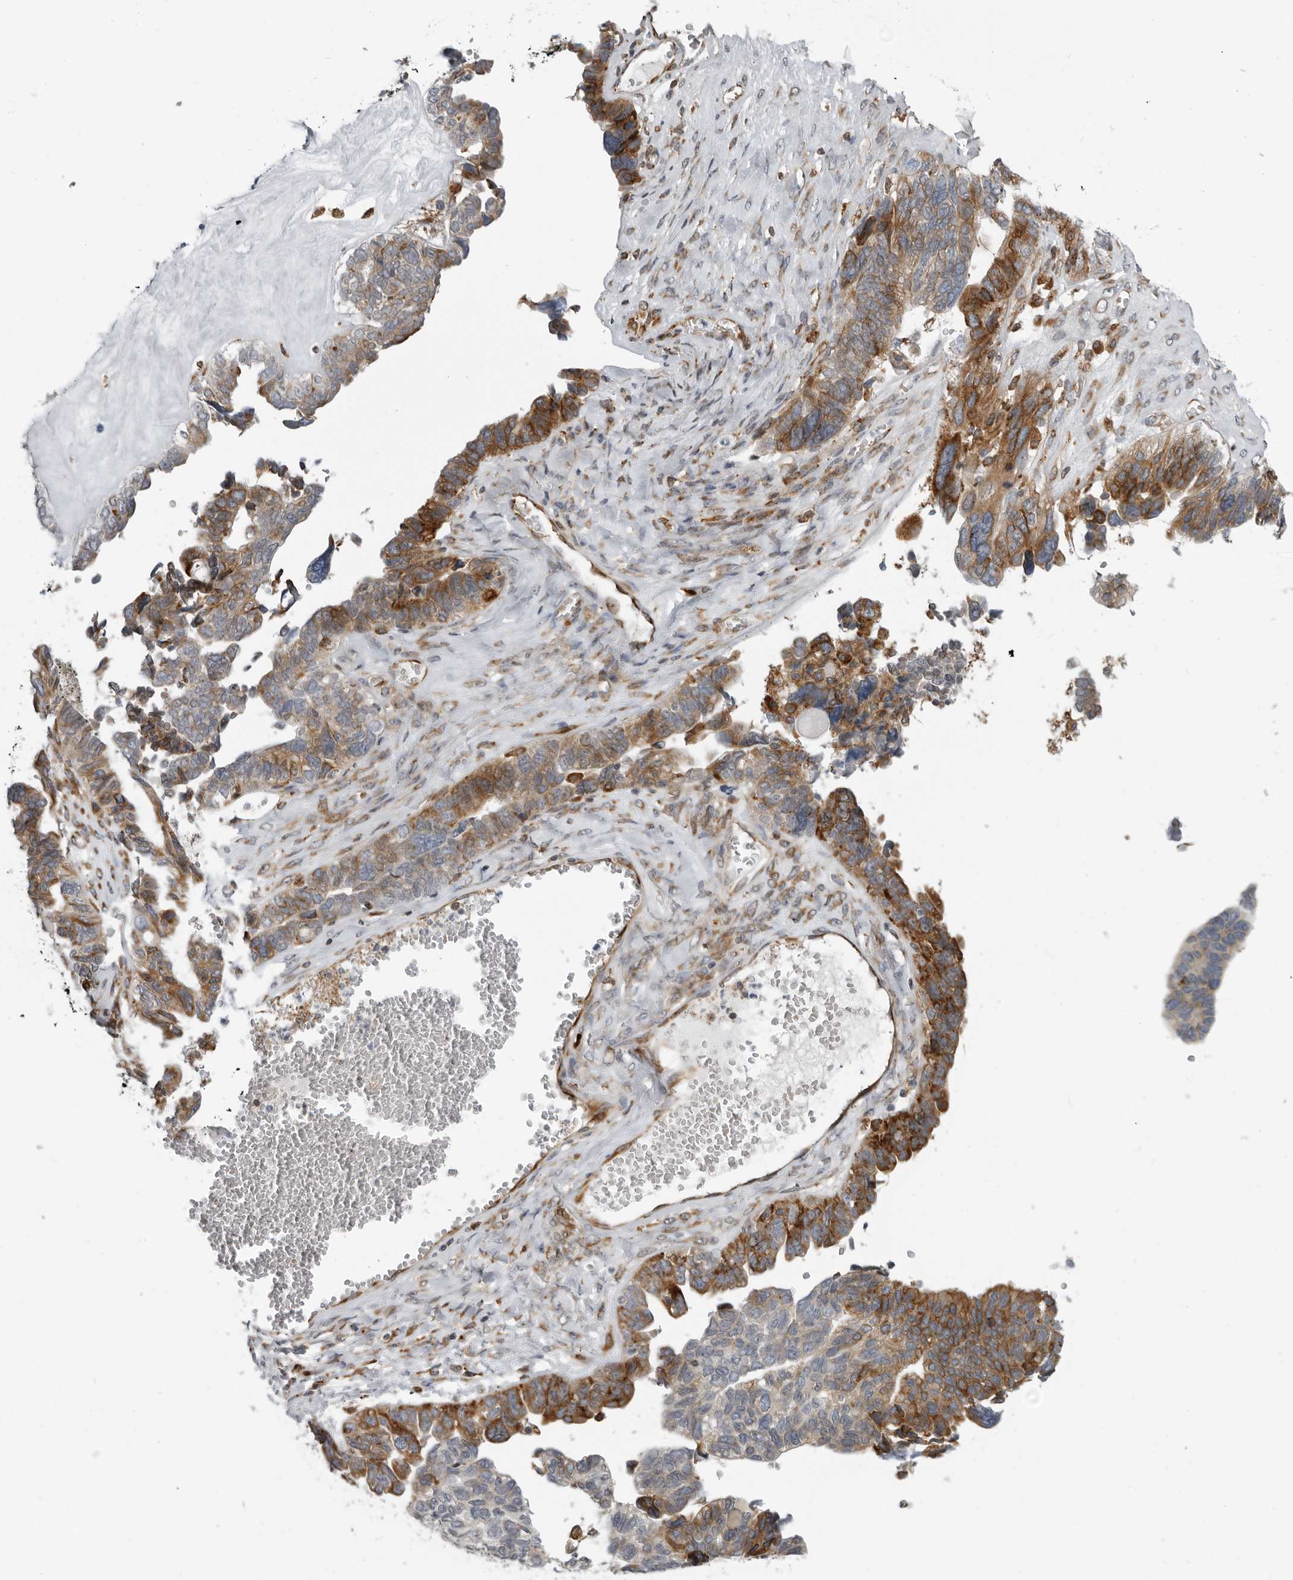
{"staining": {"intensity": "moderate", "quantity": ">75%", "location": "cytoplasmic/membranous"}, "tissue": "ovarian cancer", "cell_type": "Tumor cells", "image_type": "cancer", "snomed": [{"axis": "morphology", "description": "Cystadenocarcinoma, serous, NOS"}, {"axis": "topography", "description": "Ovary"}], "caption": "There is medium levels of moderate cytoplasmic/membranous positivity in tumor cells of serous cystadenocarcinoma (ovarian), as demonstrated by immunohistochemical staining (brown color).", "gene": "ALPK2", "patient": {"sex": "female", "age": 79}}